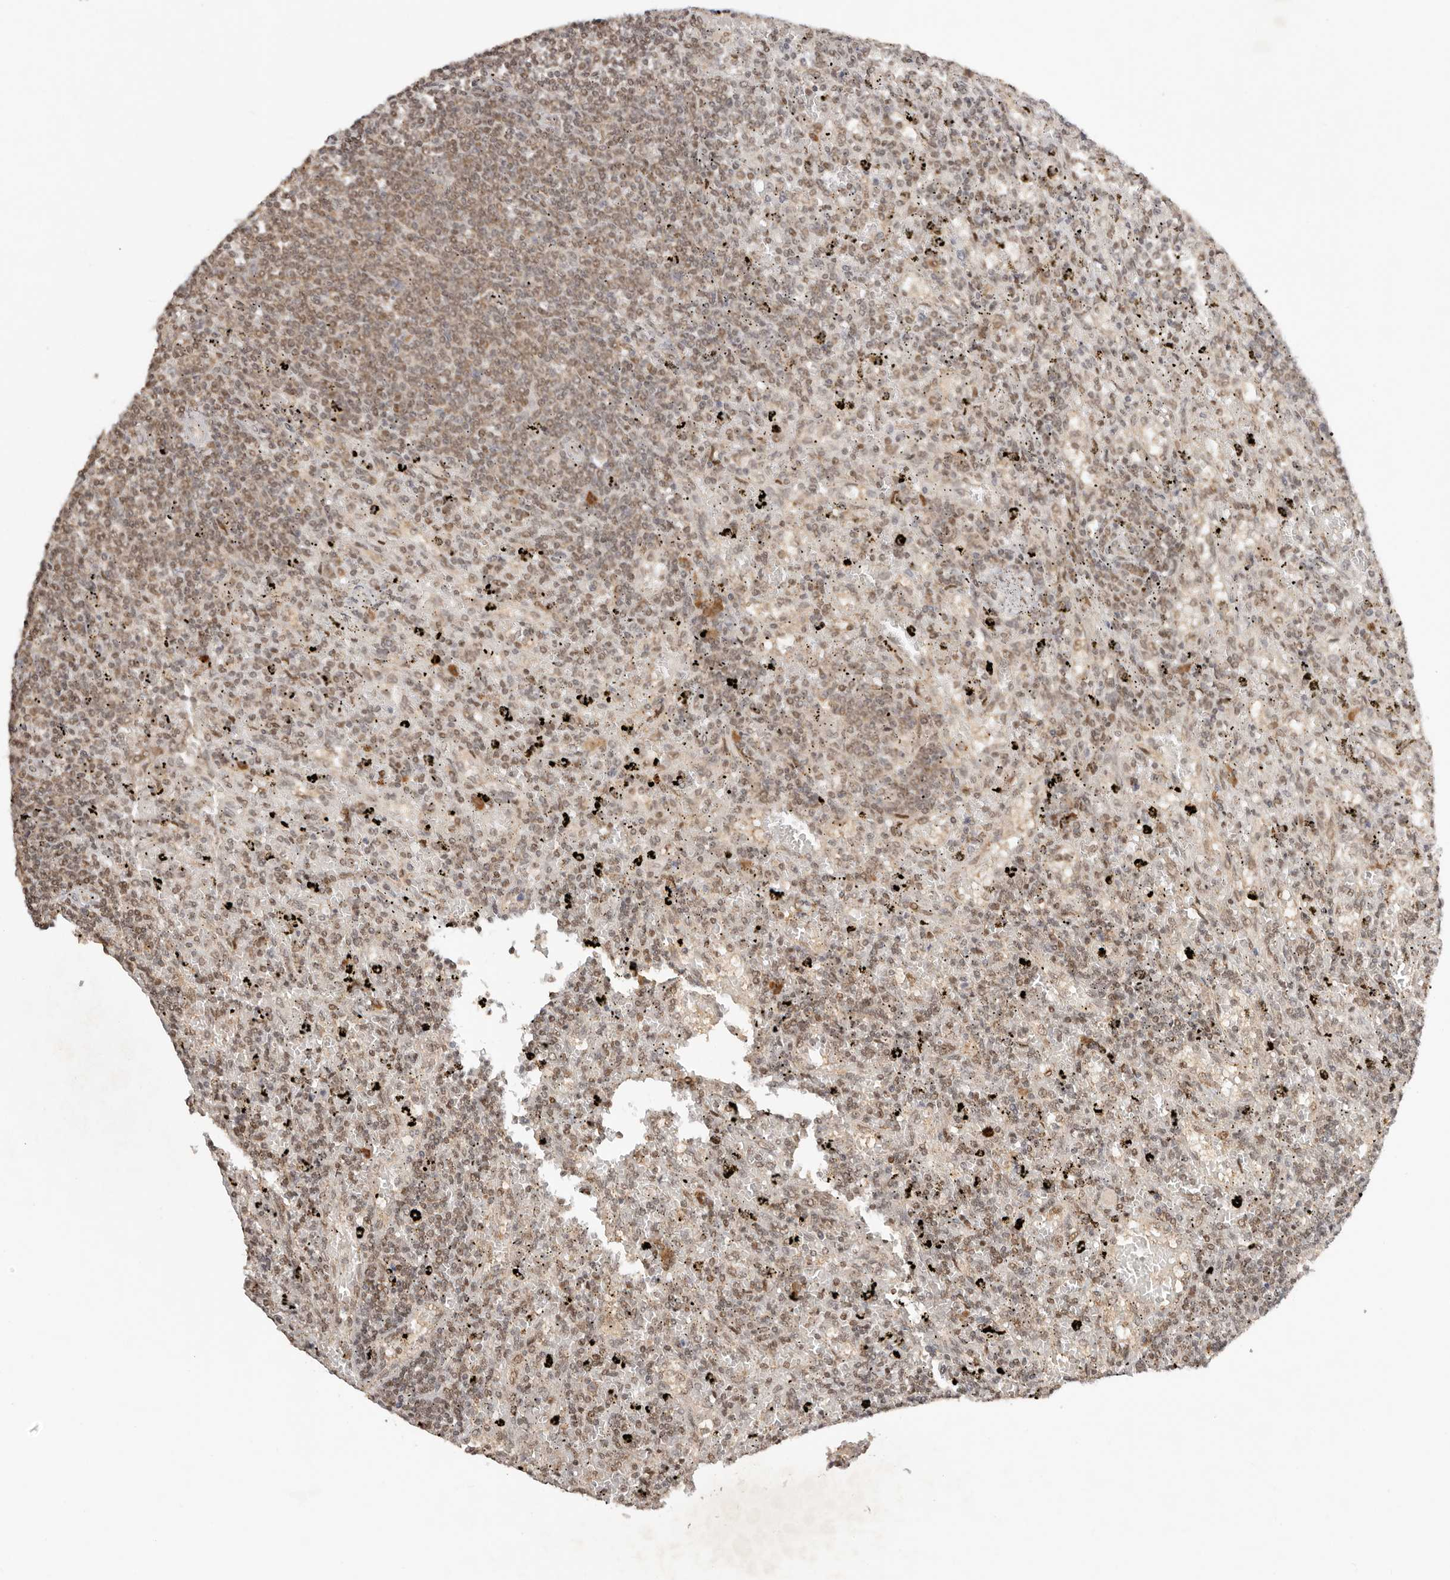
{"staining": {"intensity": "weak", "quantity": "<25%", "location": "cytoplasmic/membranous"}, "tissue": "lymphoma", "cell_type": "Tumor cells", "image_type": "cancer", "snomed": [{"axis": "morphology", "description": "Malignant lymphoma, non-Hodgkin's type, Low grade"}, {"axis": "topography", "description": "Spleen"}], "caption": "Immunohistochemistry micrograph of neoplastic tissue: human lymphoma stained with DAB exhibits no significant protein expression in tumor cells. The staining is performed using DAB (3,3'-diaminobenzidine) brown chromogen with nuclei counter-stained in using hematoxylin.", "gene": "SEC14L1", "patient": {"sex": "male", "age": 76}}